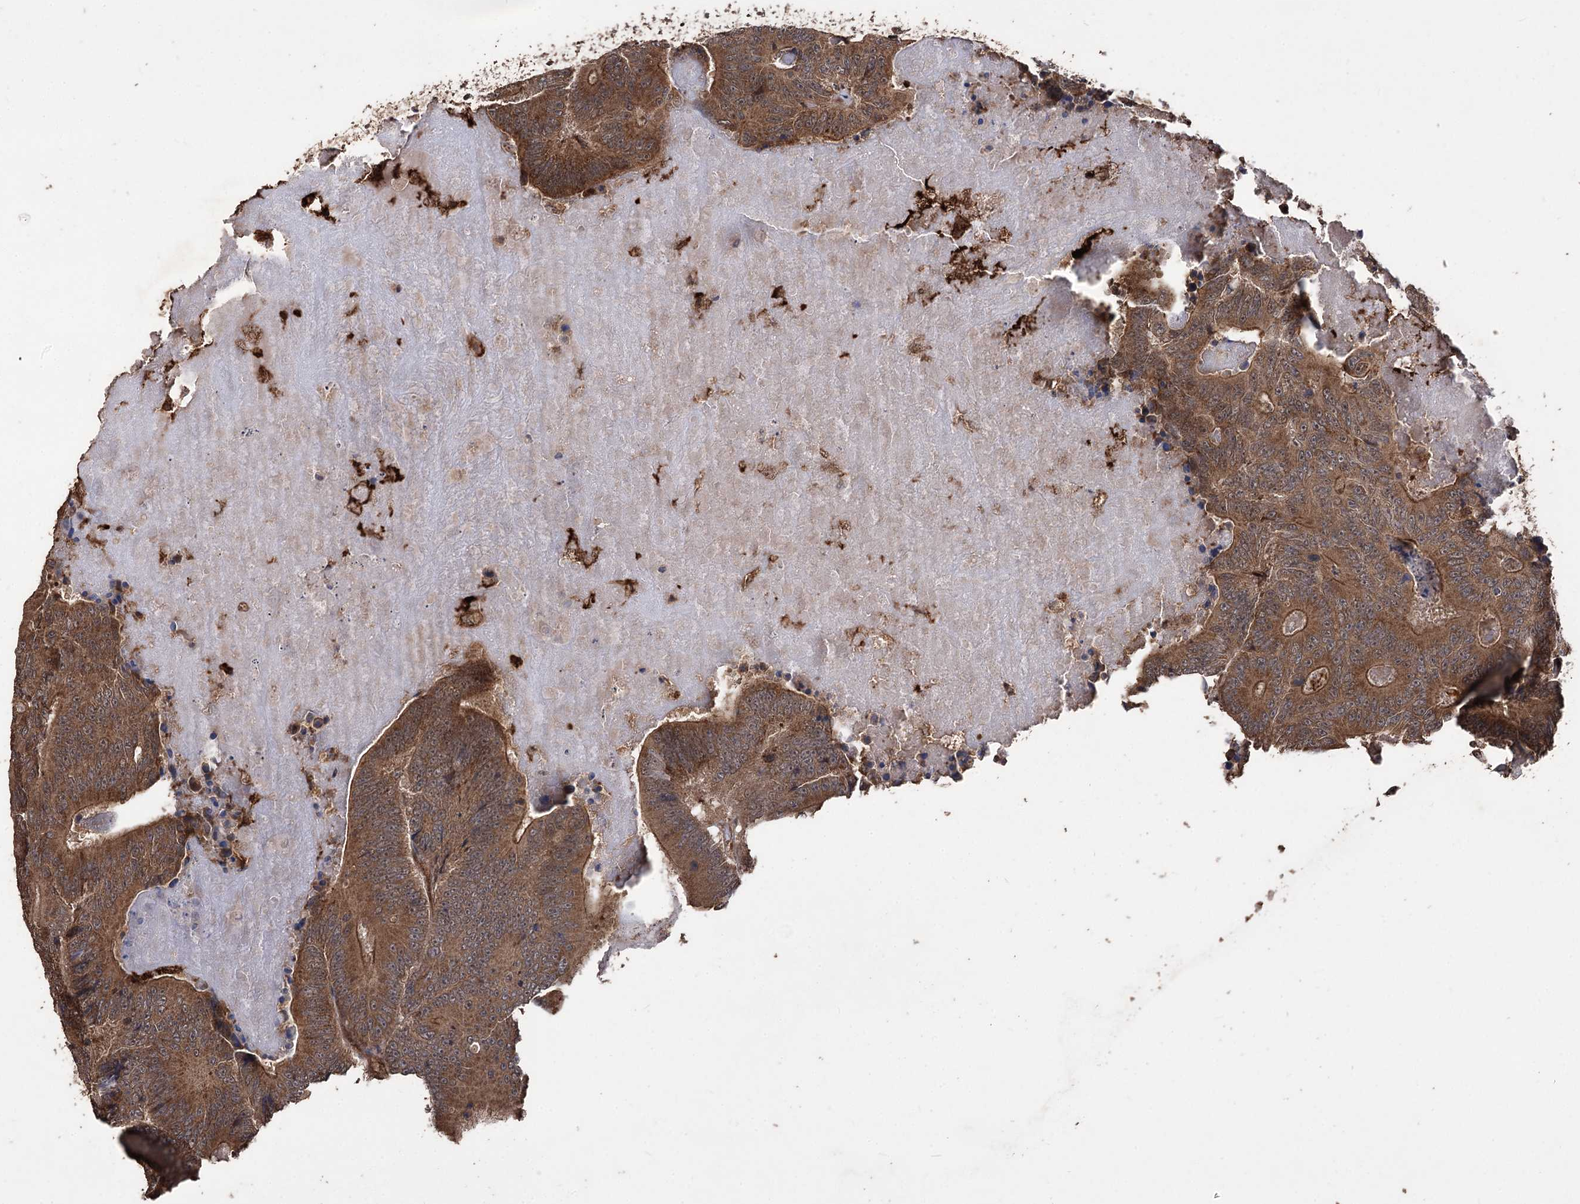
{"staining": {"intensity": "moderate", "quantity": ">75%", "location": "cytoplasmic/membranous"}, "tissue": "colorectal cancer", "cell_type": "Tumor cells", "image_type": "cancer", "snomed": [{"axis": "morphology", "description": "Adenocarcinoma, NOS"}, {"axis": "topography", "description": "Colon"}], "caption": "Human colorectal cancer stained with a brown dye reveals moderate cytoplasmic/membranous positive staining in approximately >75% of tumor cells.", "gene": "RASSF3", "patient": {"sex": "male", "age": 83}}